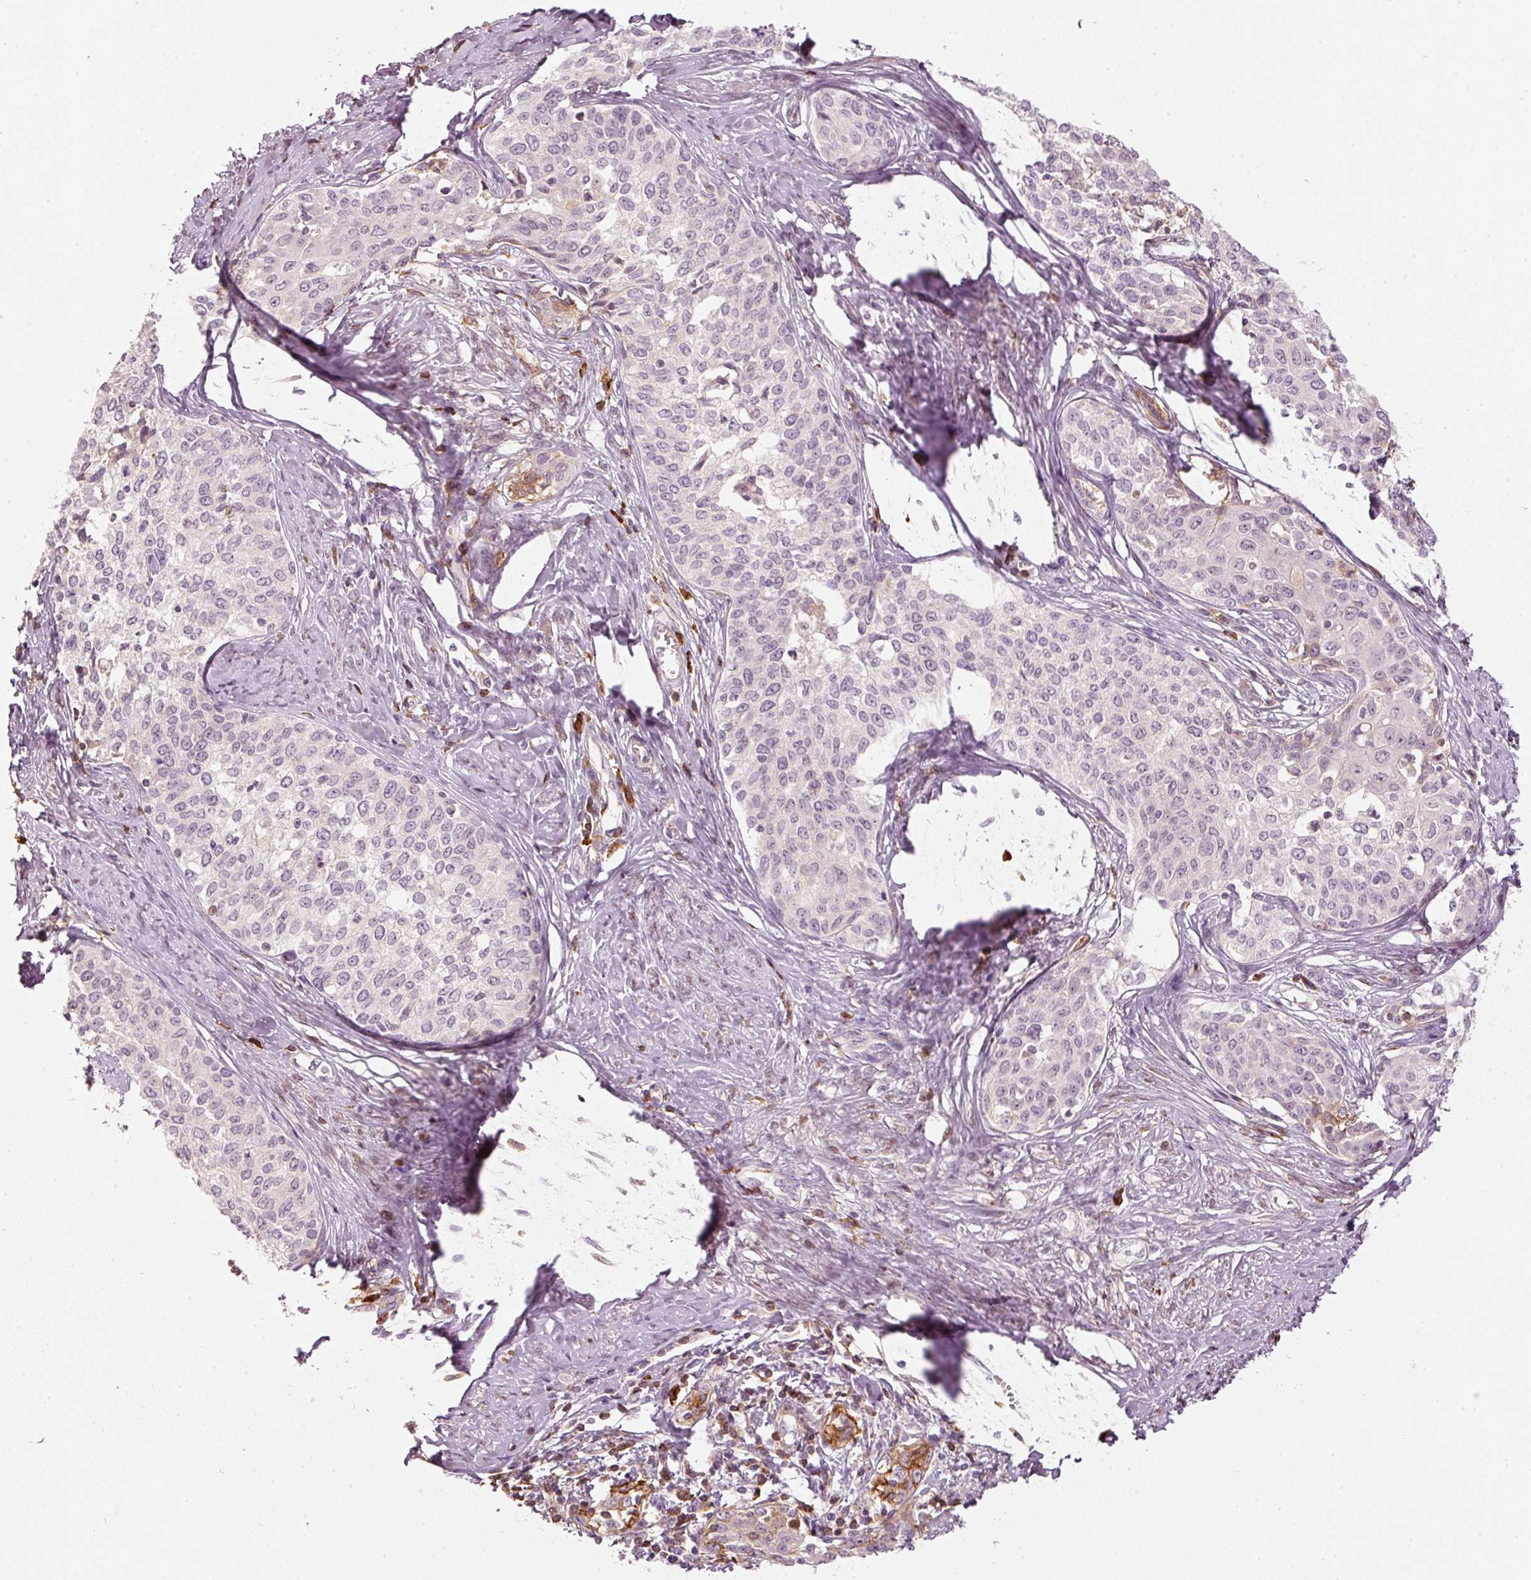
{"staining": {"intensity": "negative", "quantity": "none", "location": "none"}, "tissue": "cervical cancer", "cell_type": "Tumor cells", "image_type": "cancer", "snomed": [{"axis": "morphology", "description": "Squamous cell carcinoma, NOS"}, {"axis": "morphology", "description": "Adenocarcinoma, NOS"}, {"axis": "topography", "description": "Cervix"}], "caption": "An IHC histopathology image of cervical cancer (squamous cell carcinoma) is shown. There is no staining in tumor cells of cervical cancer (squamous cell carcinoma).", "gene": "VCAM1", "patient": {"sex": "female", "age": 52}}